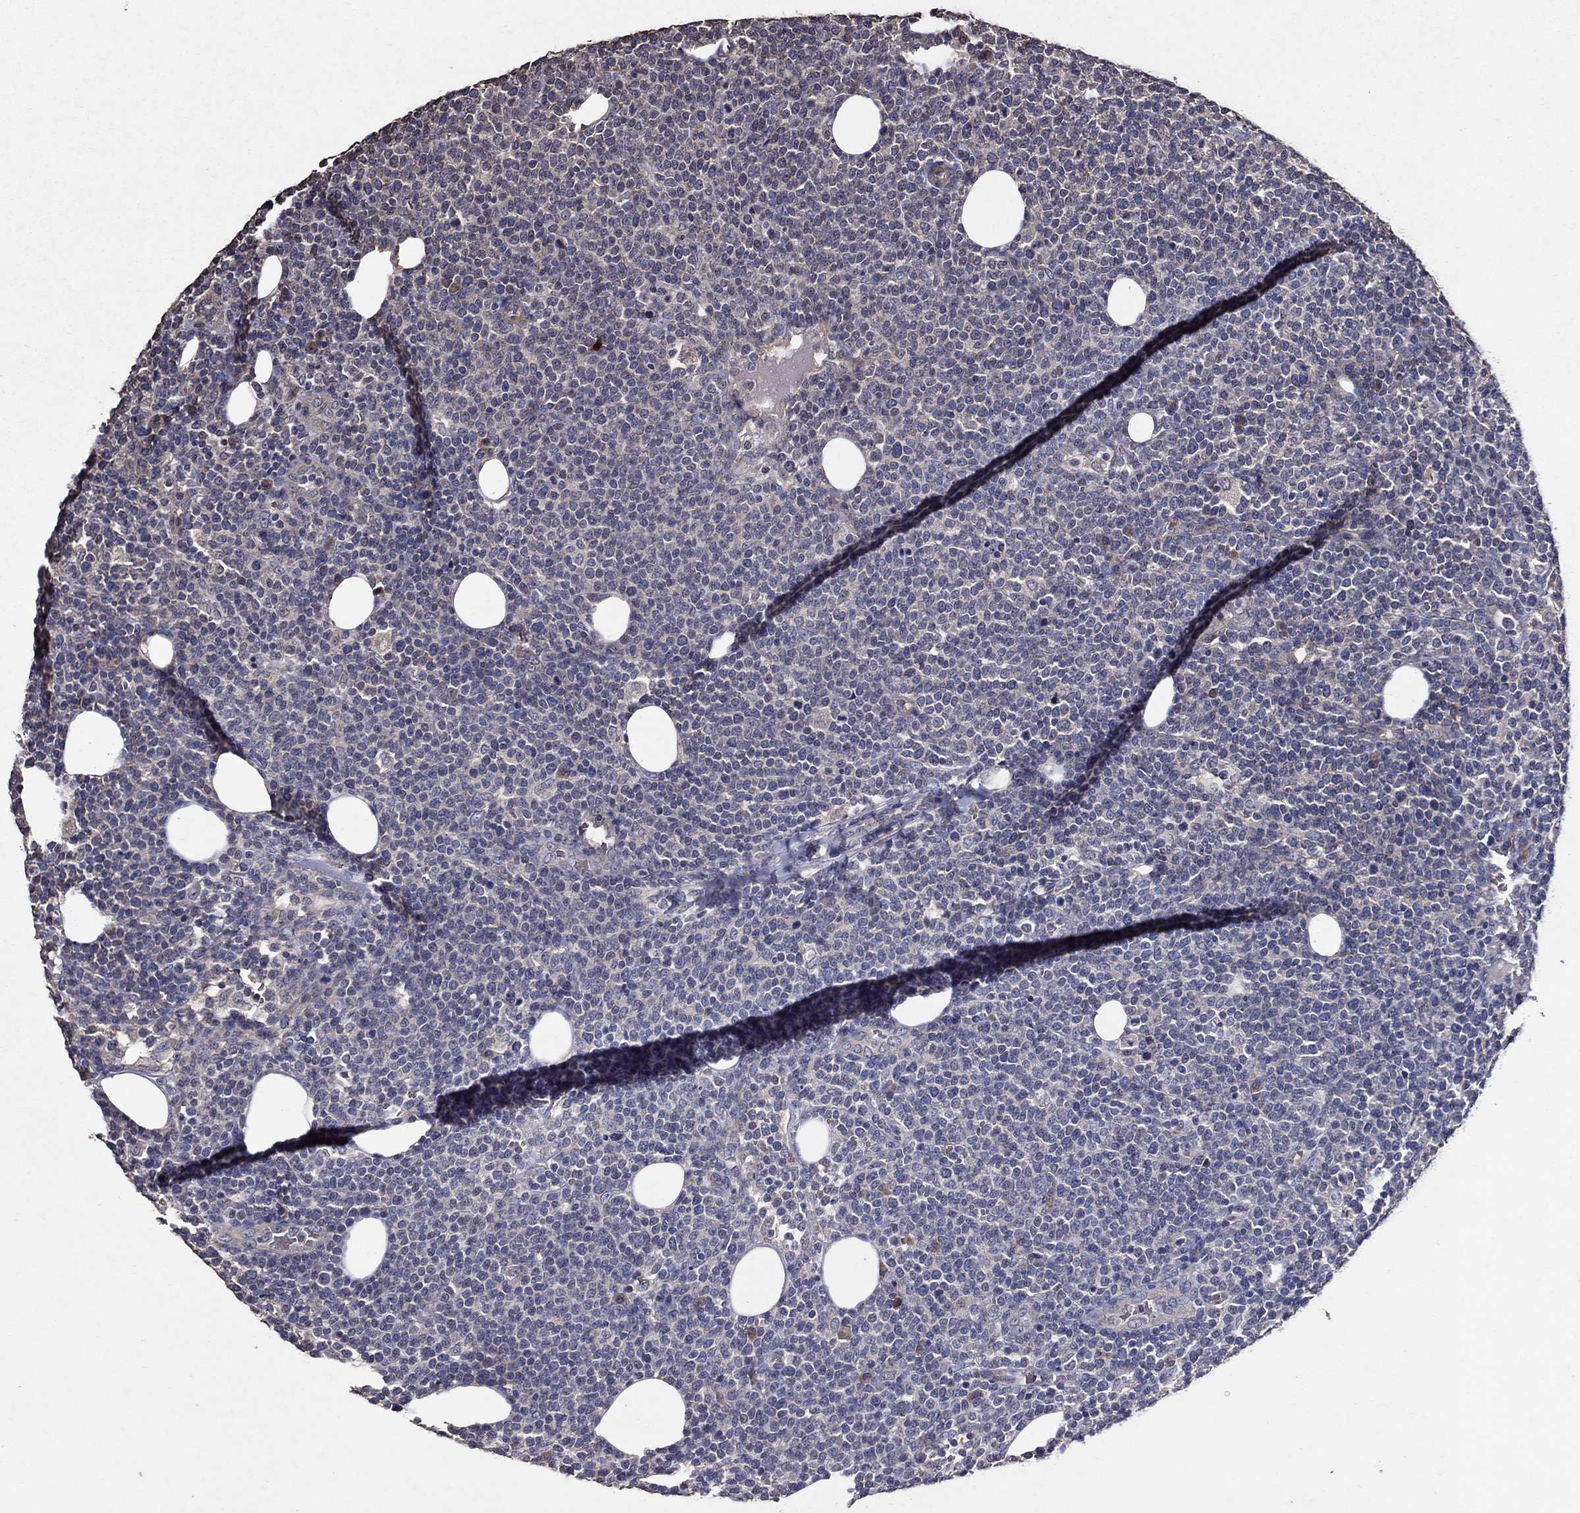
{"staining": {"intensity": "negative", "quantity": "none", "location": "none"}, "tissue": "lymphoma", "cell_type": "Tumor cells", "image_type": "cancer", "snomed": [{"axis": "morphology", "description": "Malignant lymphoma, non-Hodgkin's type, High grade"}, {"axis": "topography", "description": "Lymph node"}], "caption": "Lymphoma was stained to show a protein in brown. There is no significant staining in tumor cells.", "gene": "HAP1", "patient": {"sex": "male", "age": 61}}